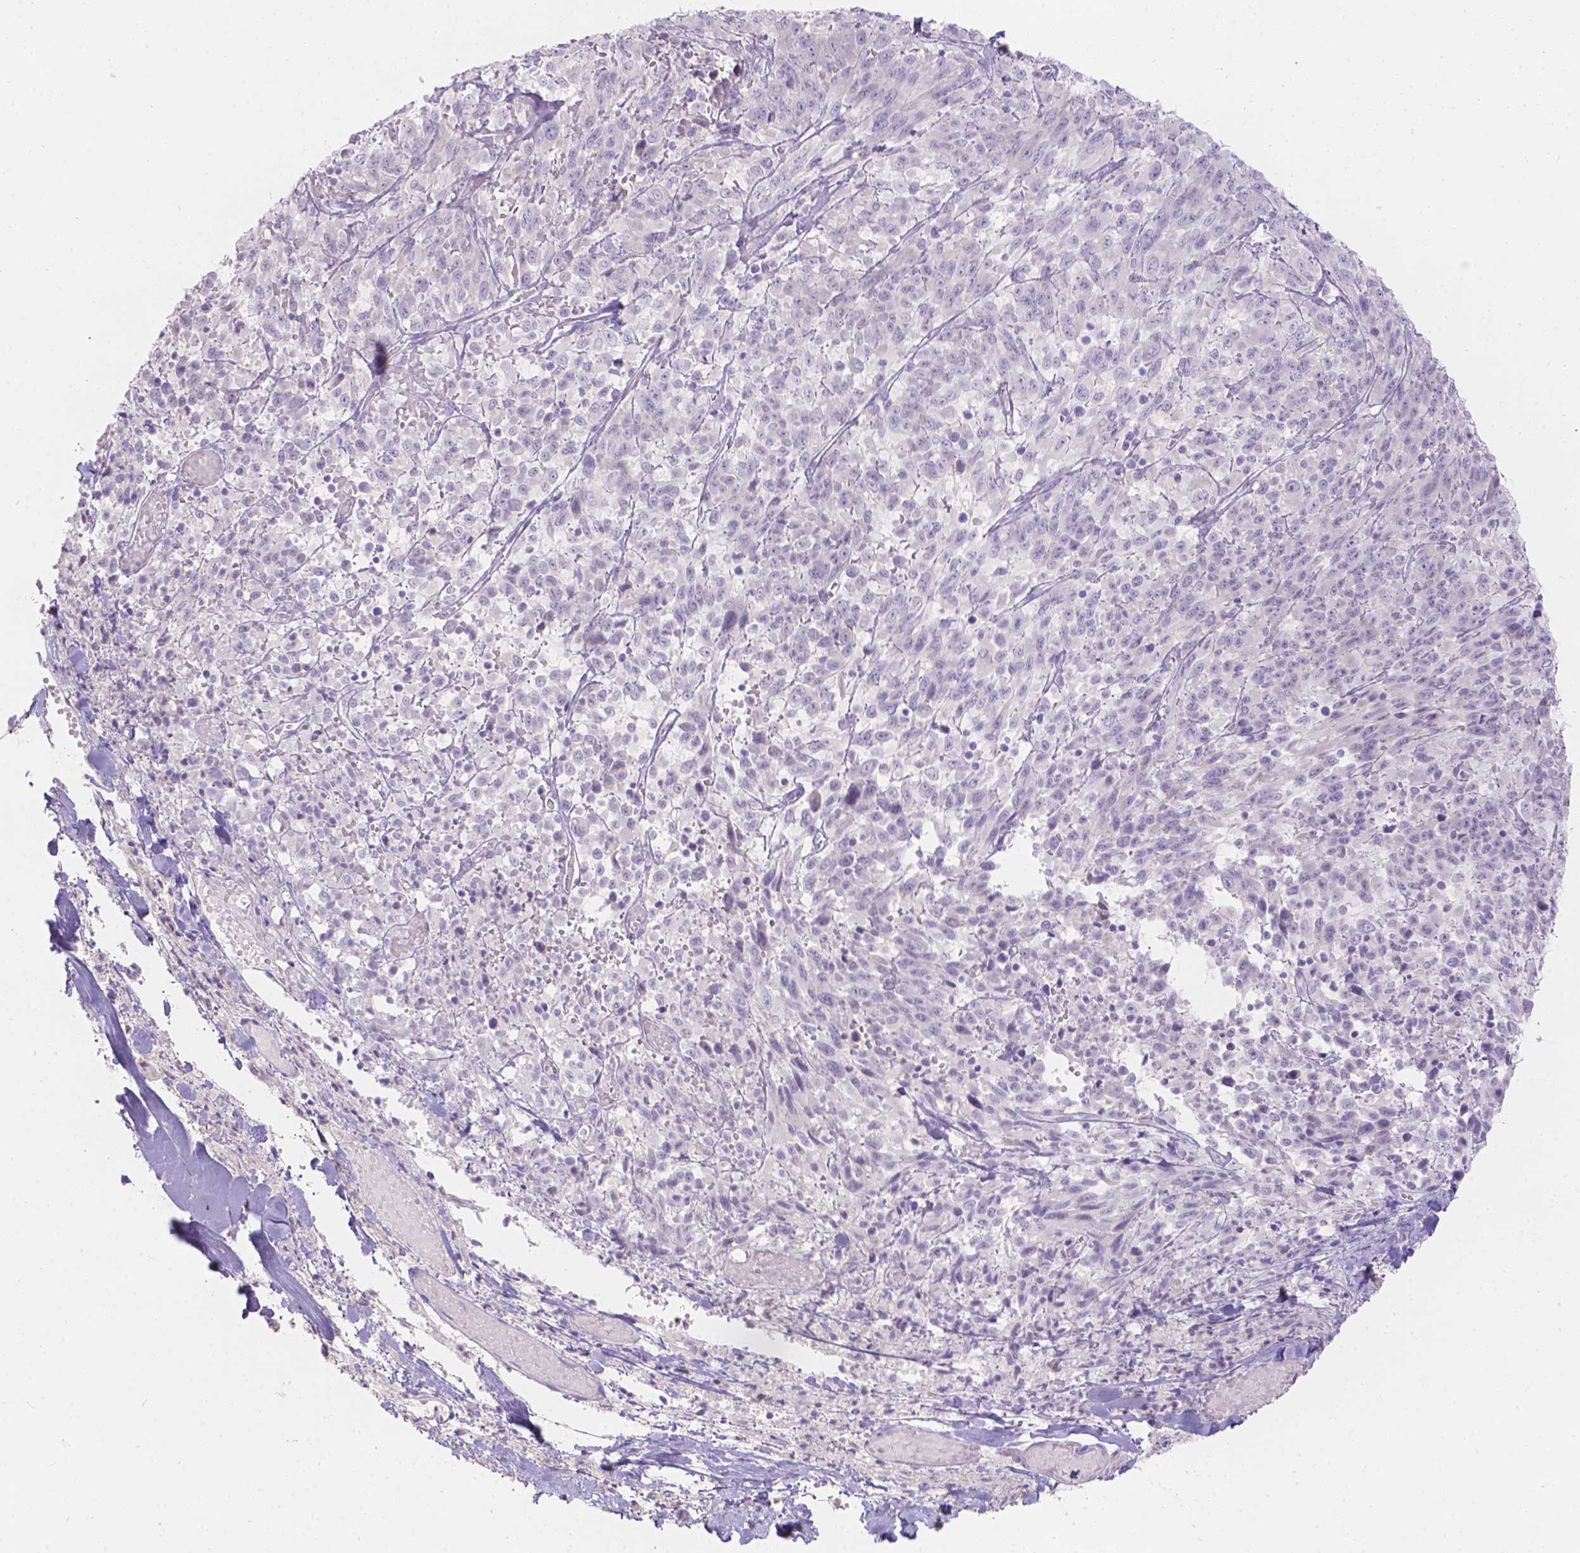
{"staining": {"intensity": "negative", "quantity": "none", "location": "none"}, "tissue": "melanoma", "cell_type": "Tumor cells", "image_type": "cancer", "snomed": [{"axis": "morphology", "description": "Malignant melanoma, NOS"}, {"axis": "topography", "description": "Skin"}], "caption": "An immunohistochemistry (IHC) histopathology image of melanoma is shown. There is no staining in tumor cells of melanoma. The staining is performed using DAB (3,3'-diaminobenzidine) brown chromogen with nuclei counter-stained in using hematoxylin.", "gene": "HTN3", "patient": {"sex": "female", "age": 91}}